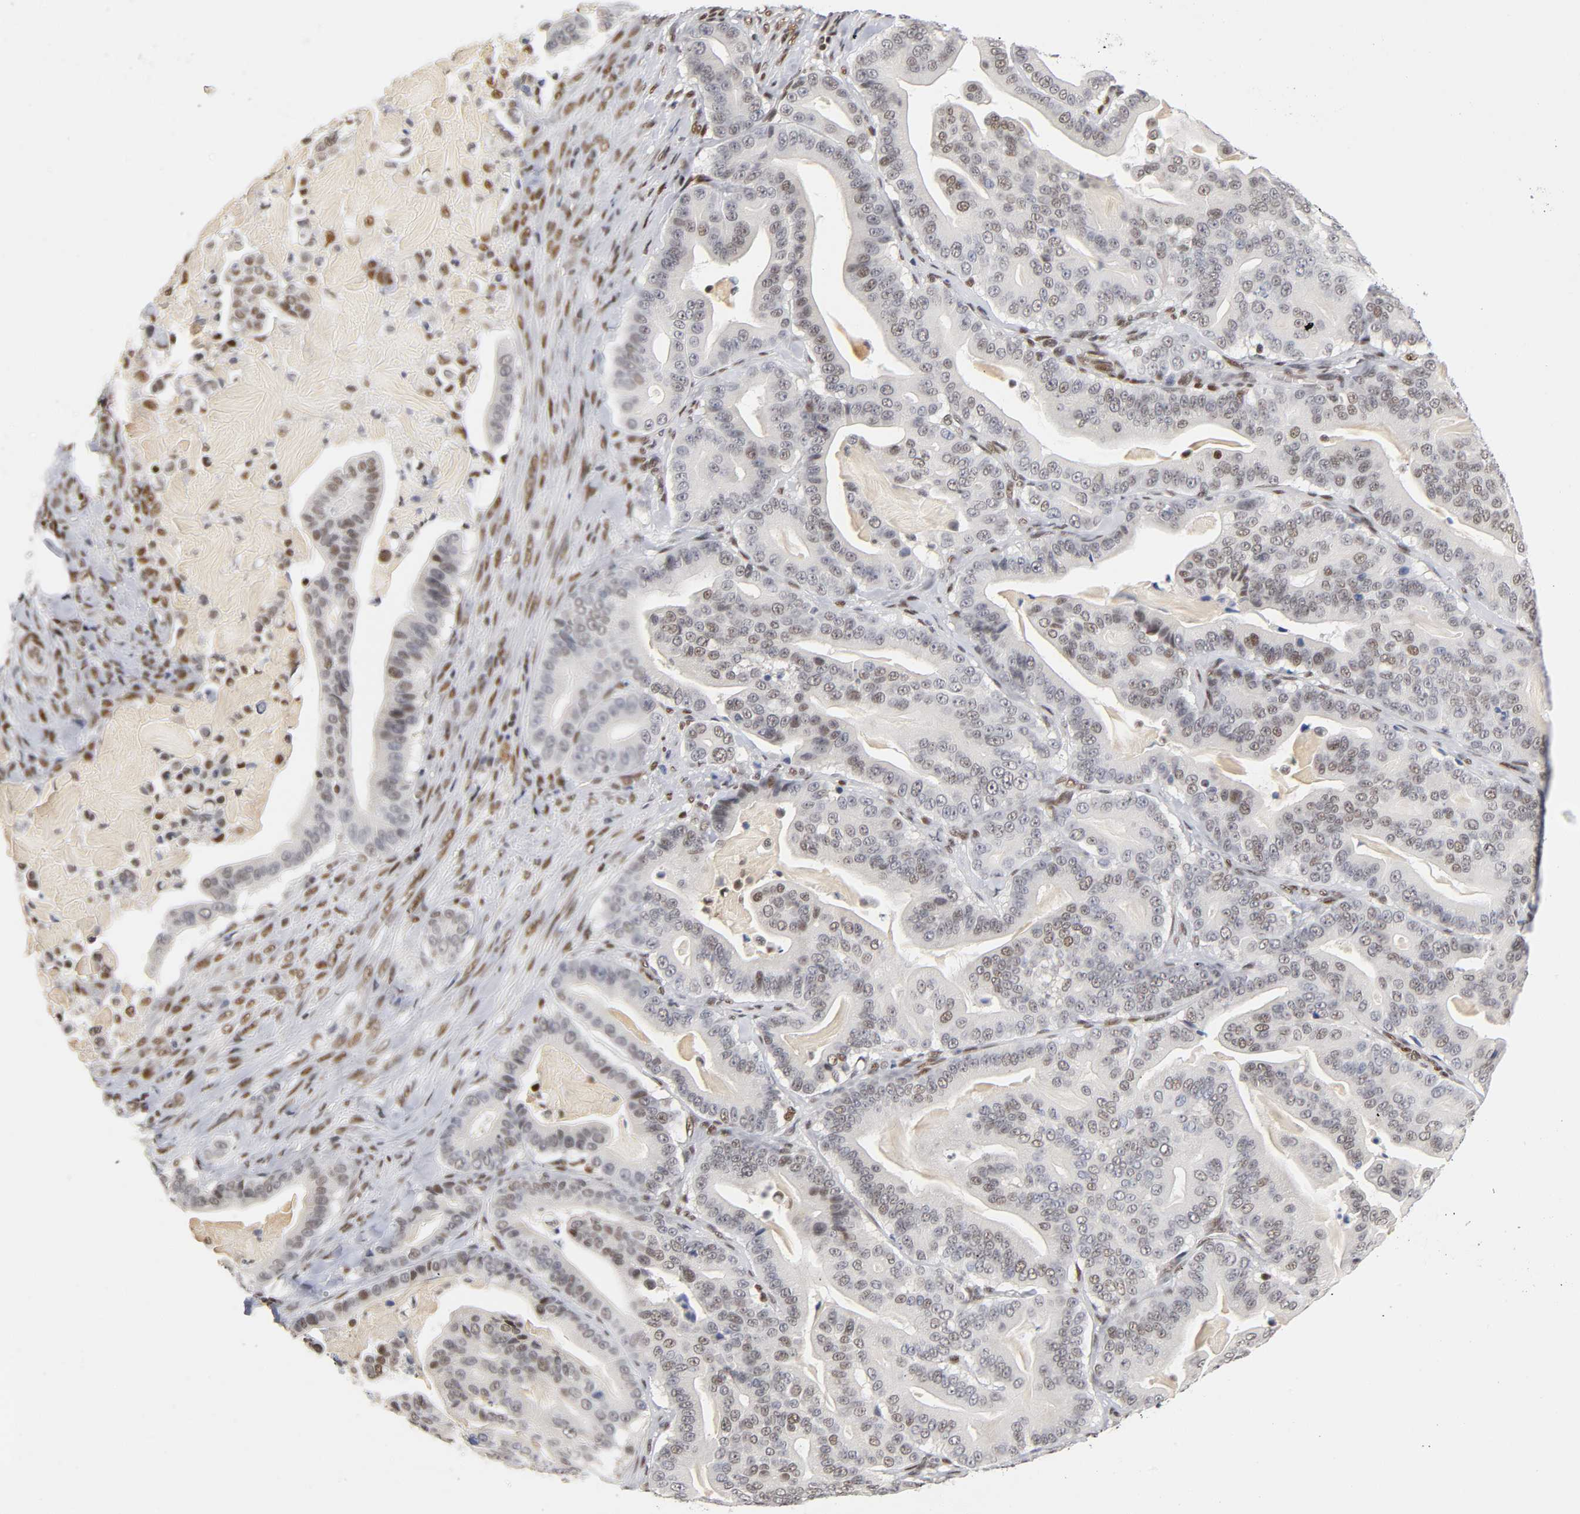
{"staining": {"intensity": "moderate", "quantity": "25%-75%", "location": "nuclear"}, "tissue": "pancreatic cancer", "cell_type": "Tumor cells", "image_type": "cancer", "snomed": [{"axis": "morphology", "description": "Adenocarcinoma, NOS"}, {"axis": "topography", "description": "Pancreas"}], "caption": "IHC image of neoplastic tissue: pancreatic adenocarcinoma stained using immunohistochemistry (IHC) displays medium levels of moderate protein expression localized specifically in the nuclear of tumor cells, appearing as a nuclear brown color.", "gene": "NR3C1", "patient": {"sex": "male", "age": 63}}